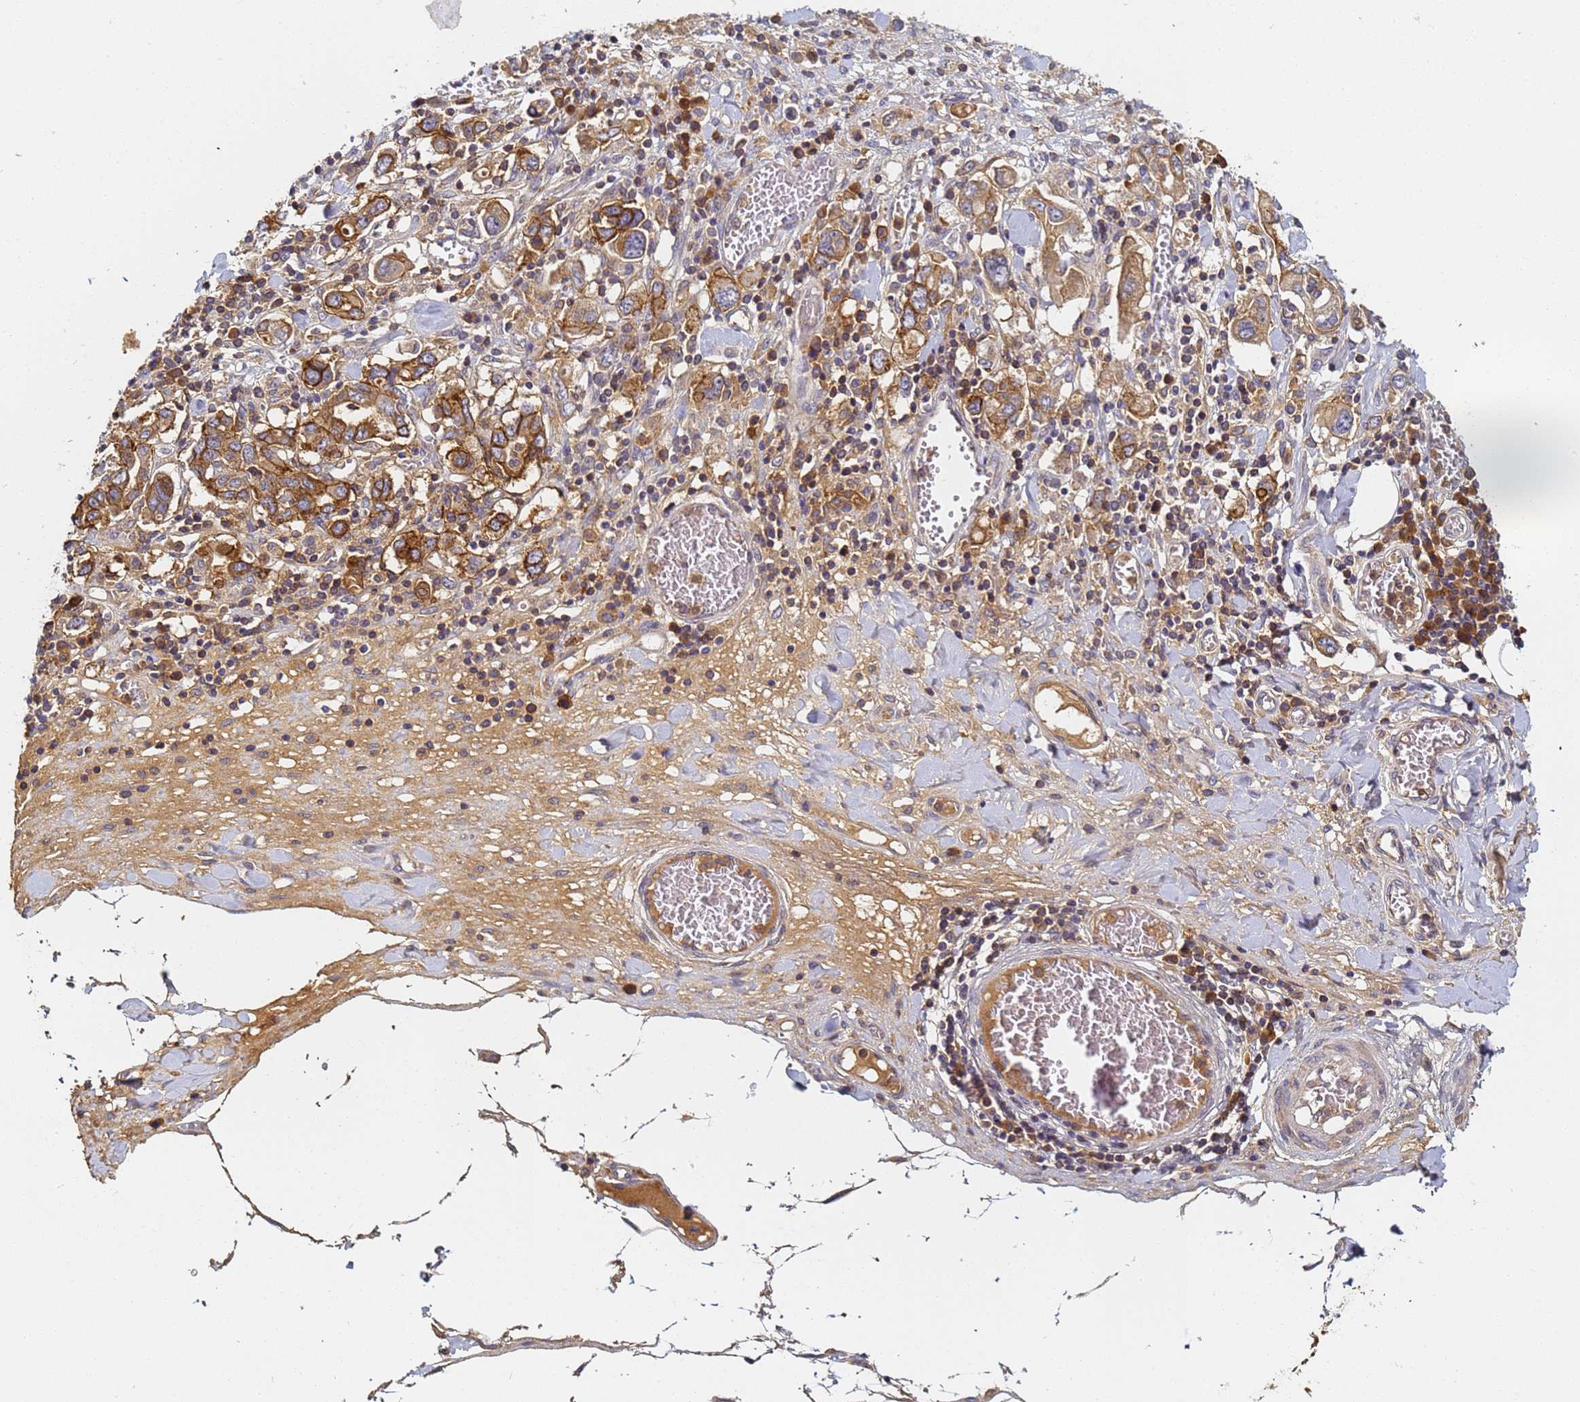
{"staining": {"intensity": "moderate", "quantity": ">75%", "location": "cytoplasmic/membranous"}, "tissue": "stomach cancer", "cell_type": "Tumor cells", "image_type": "cancer", "snomed": [{"axis": "morphology", "description": "Adenocarcinoma, NOS"}, {"axis": "topography", "description": "Stomach, upper"}, {"axis": "topography", "description": "Stomach"}], "caption": "Stomach cancer stained for a protein demonstrates moderate cytoplasmic/membranous positivity in tumor cells.", "gene": "LRRC69", "patient": {"sex": "male", "age": 62}}